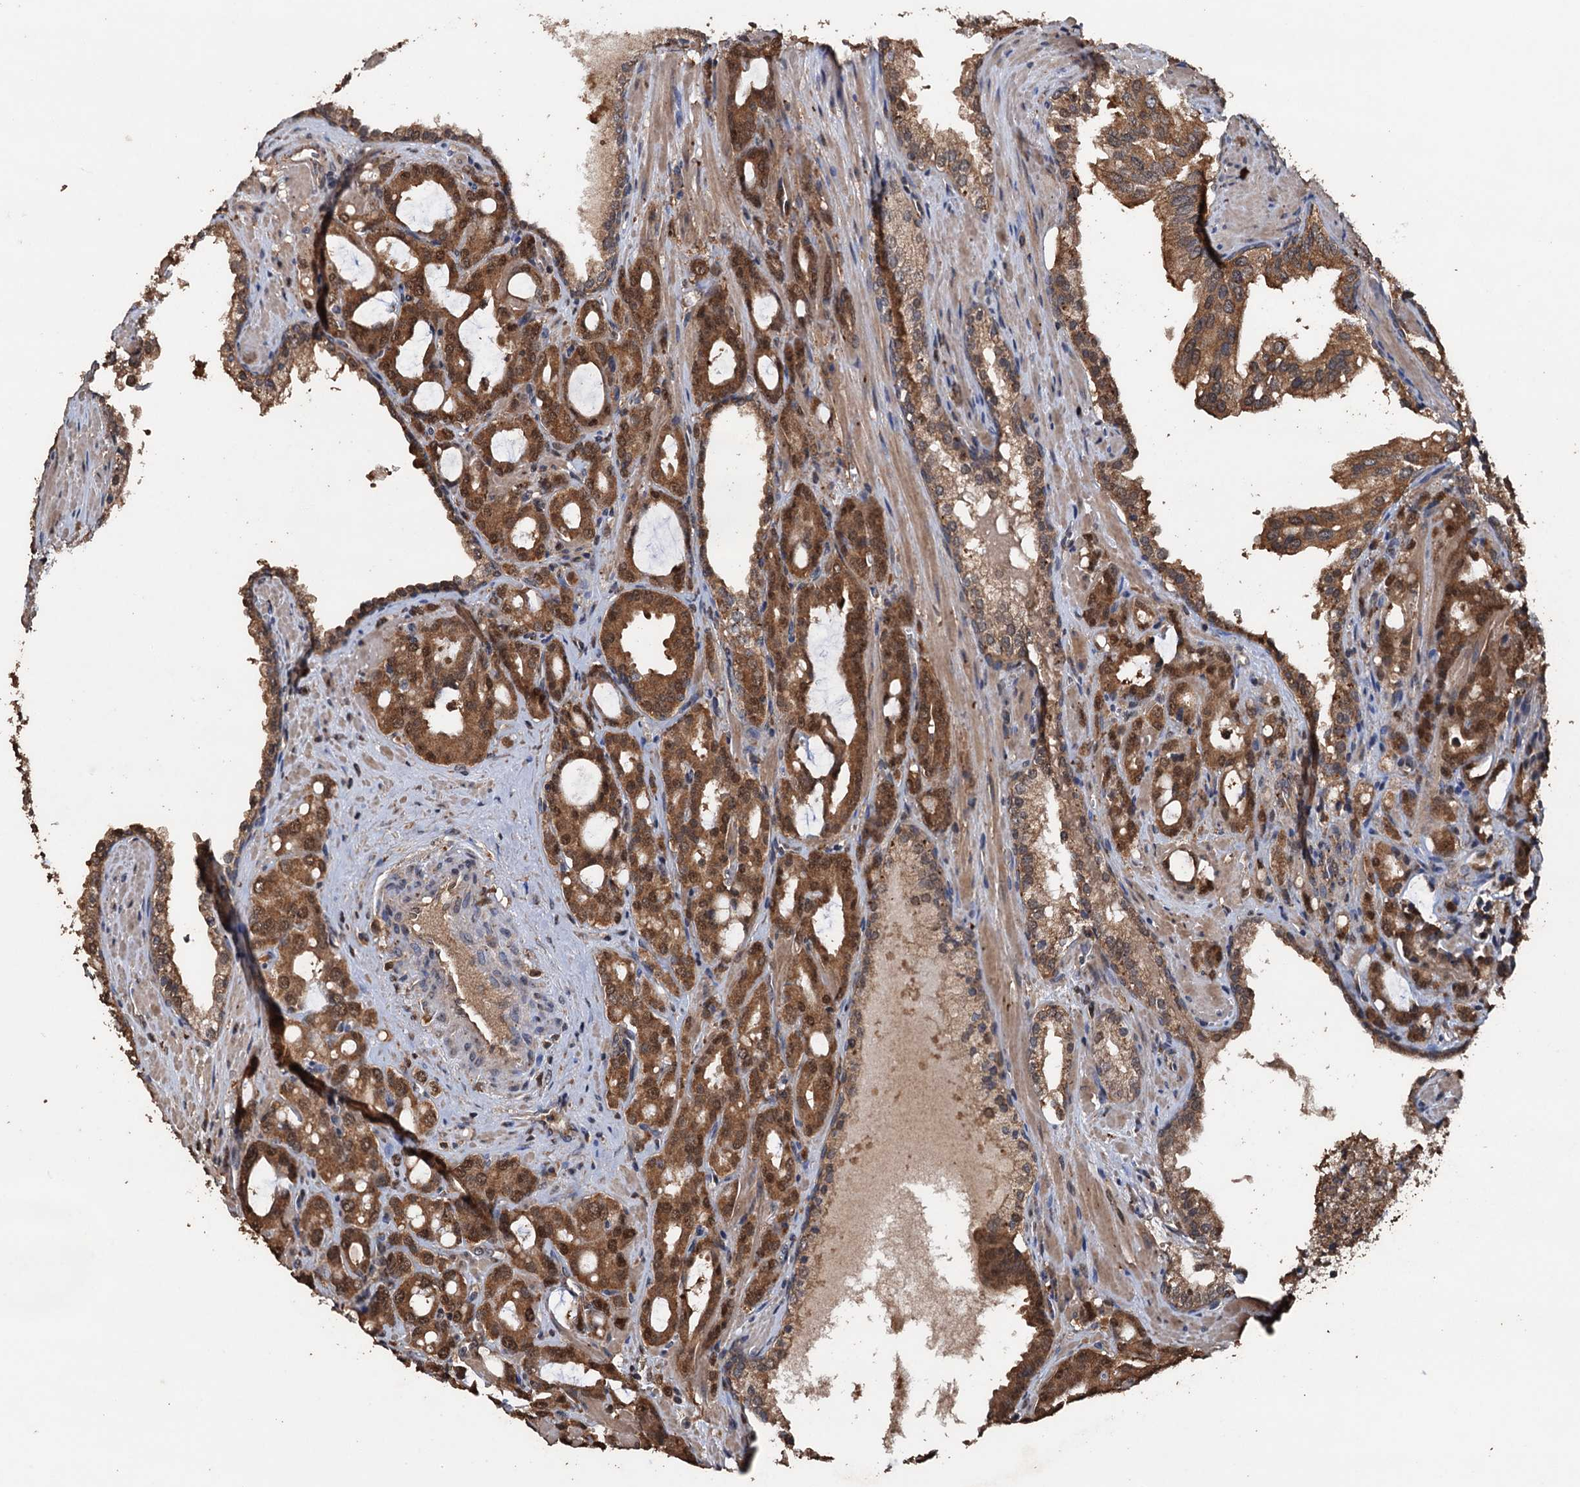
{"staining": {"intensity": "moderate", "quantity": ">75%", "location": "cytoplasmic/membranous,nuclear"}, "tissue": "prostate cancer", "cell_type": "Tumor cells", "image_type": "cancer", "snomed": [{"axis": "morphology", "description": "Adenocarcinoma, High grade"}, {"axis": "topography", "description": "Prostate"}], "caption": "Prostate cancer stained for a protein (brown) displays moderate cytoplasmic/membranous and nuclear positive staining in approximately >75% of tumor cells.", "gene": "PSMD9", "patient": {"sex": "male", "age": 72}}